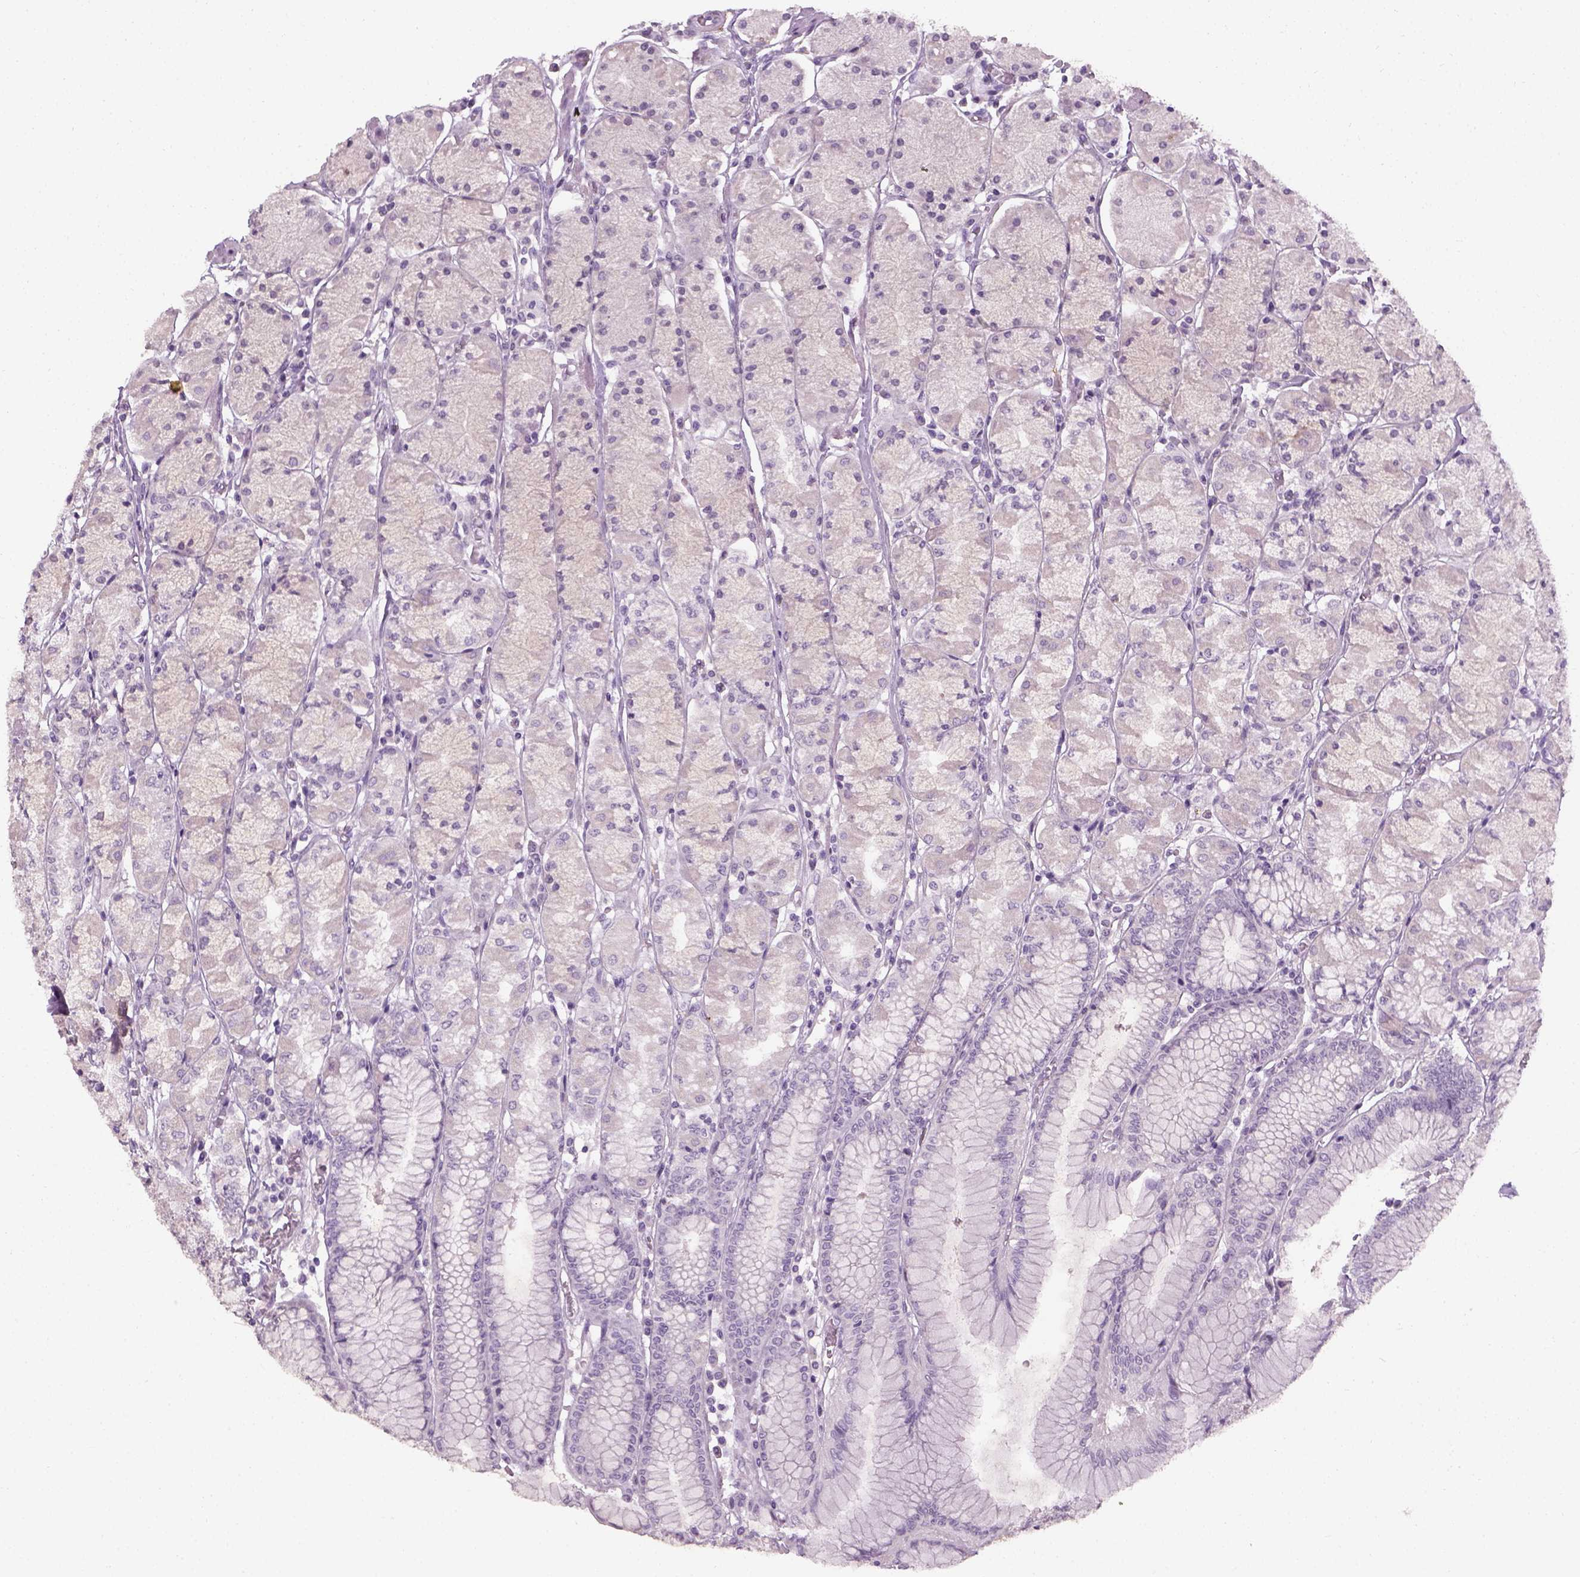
{"staining": {"intensity": "negative", "quantity": "none", "location": "none"}, "tissue": "stomach", "cell_type": "Glandular cells", "image_type": "normal", "snomed": [{"axis": "morphology", "description": "Normal tissue, NOS"}, {"axis": "topography", "description": "Stomach, upper"}], "caption": "This histopathology image is of unremarkable stomach stained with immunohistochemistry (IHC) to label a protein in brown with the nuclei are counter-stained blue. There is no expression in glandular cells. (IHC, brightfield microscopy, high magnification).", "gene": "TH", "patient": {"sex": "male", "age": 69}}